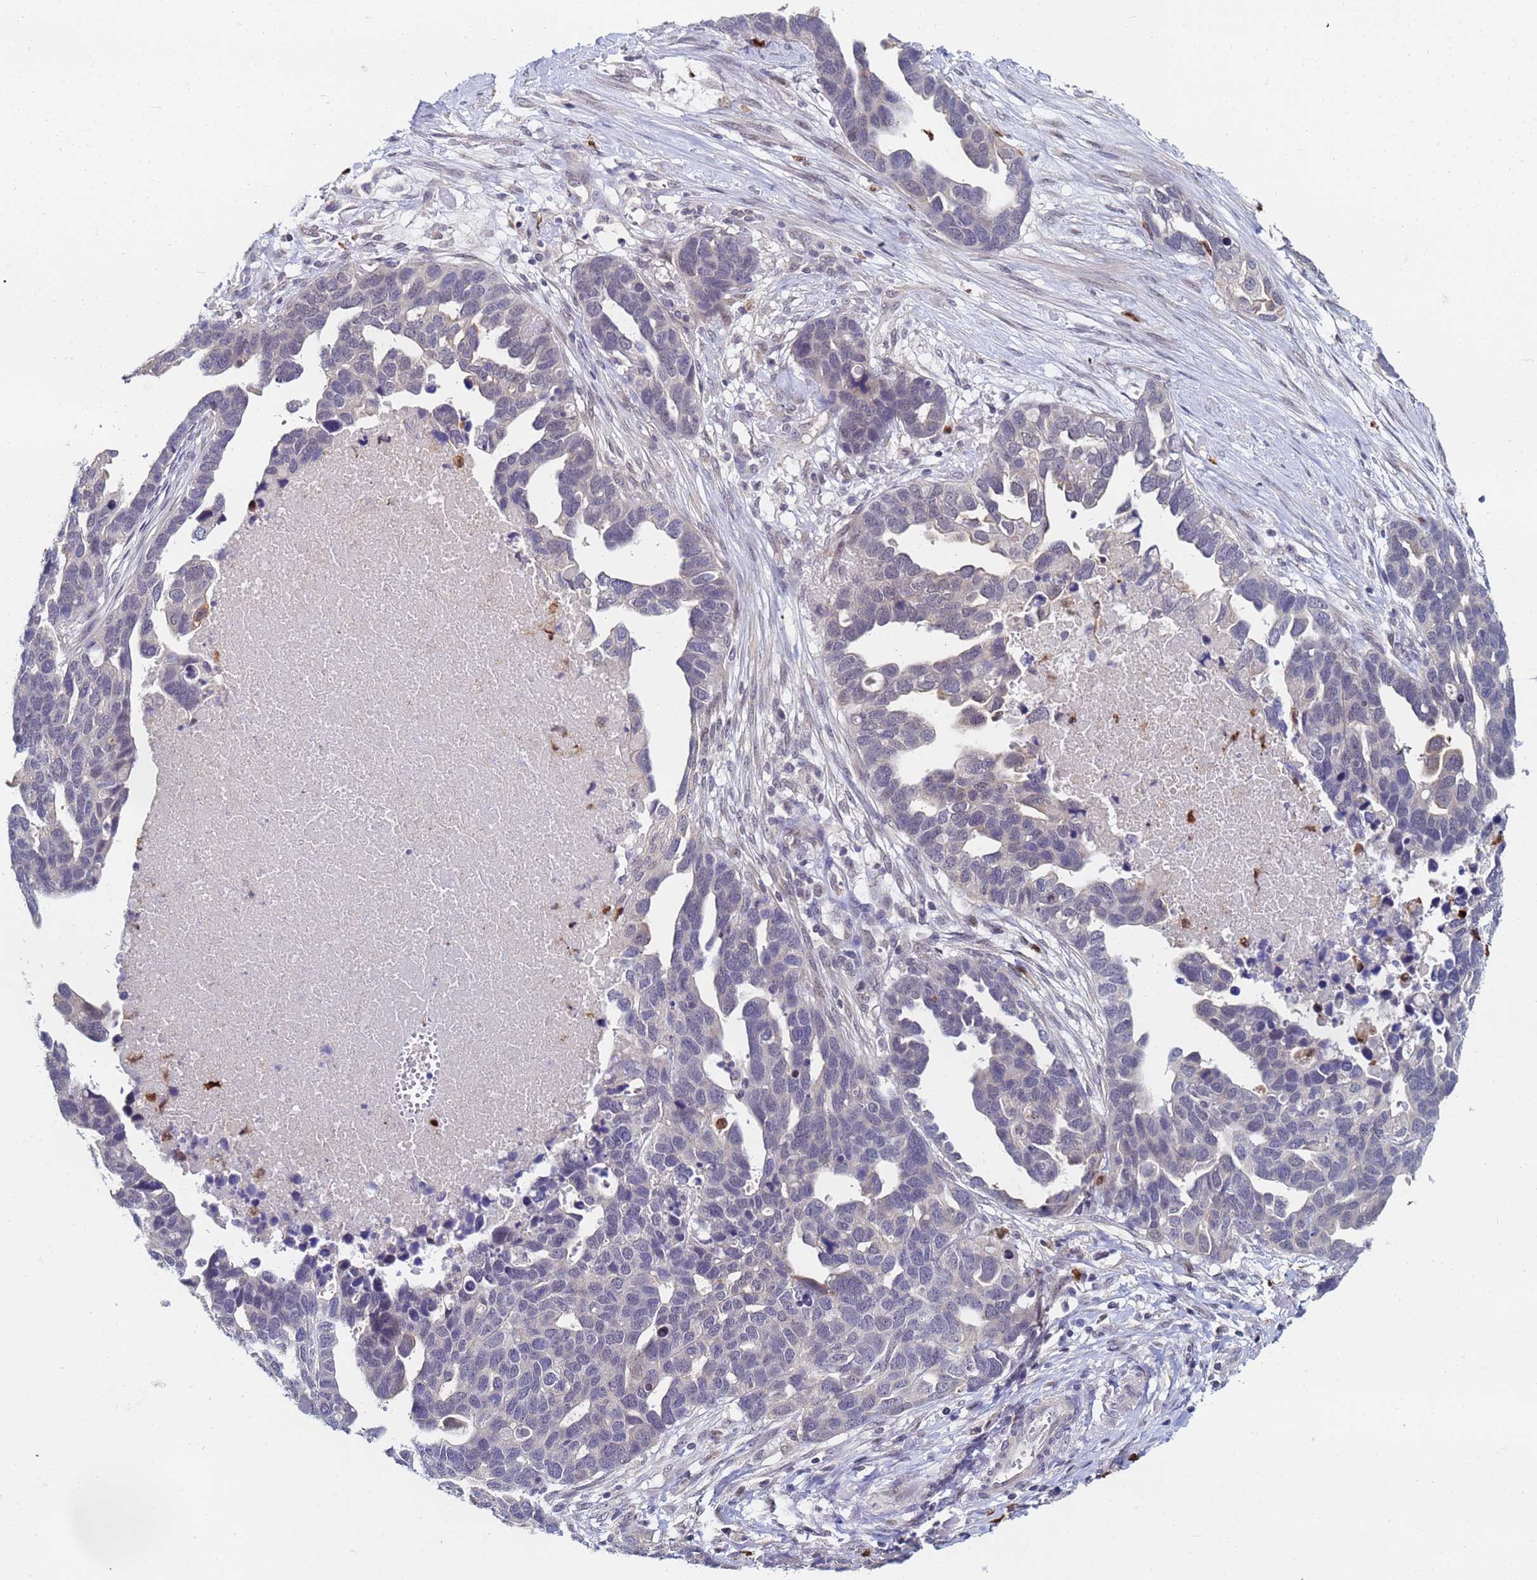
{"staining": {"intensity": "negative", "quantity": "none", "location": "none"}, "tissue": "ovarian cancer", "cell_type": "Tumor cells", "image_type": "cancer", "snomed": [{"axis": "morphology", "description": "Cystadenocarcinoma, serous, NOS"}, {"axis": "topography", "description": "Ovary"}], "caption": "Immunohistochemistry image of ovarian cancer stained for a protein (brown), which shows no positivity in tumor cells. Brightfield microscopy of immunohistochemistry (IHC) stained with DAB (3,3'-diaminobenzidine) (brown) and hematoxylin (blue), captured at high magnification.", "gene": "MTCL1", "patient": {"sex": "female", "age": 54}}